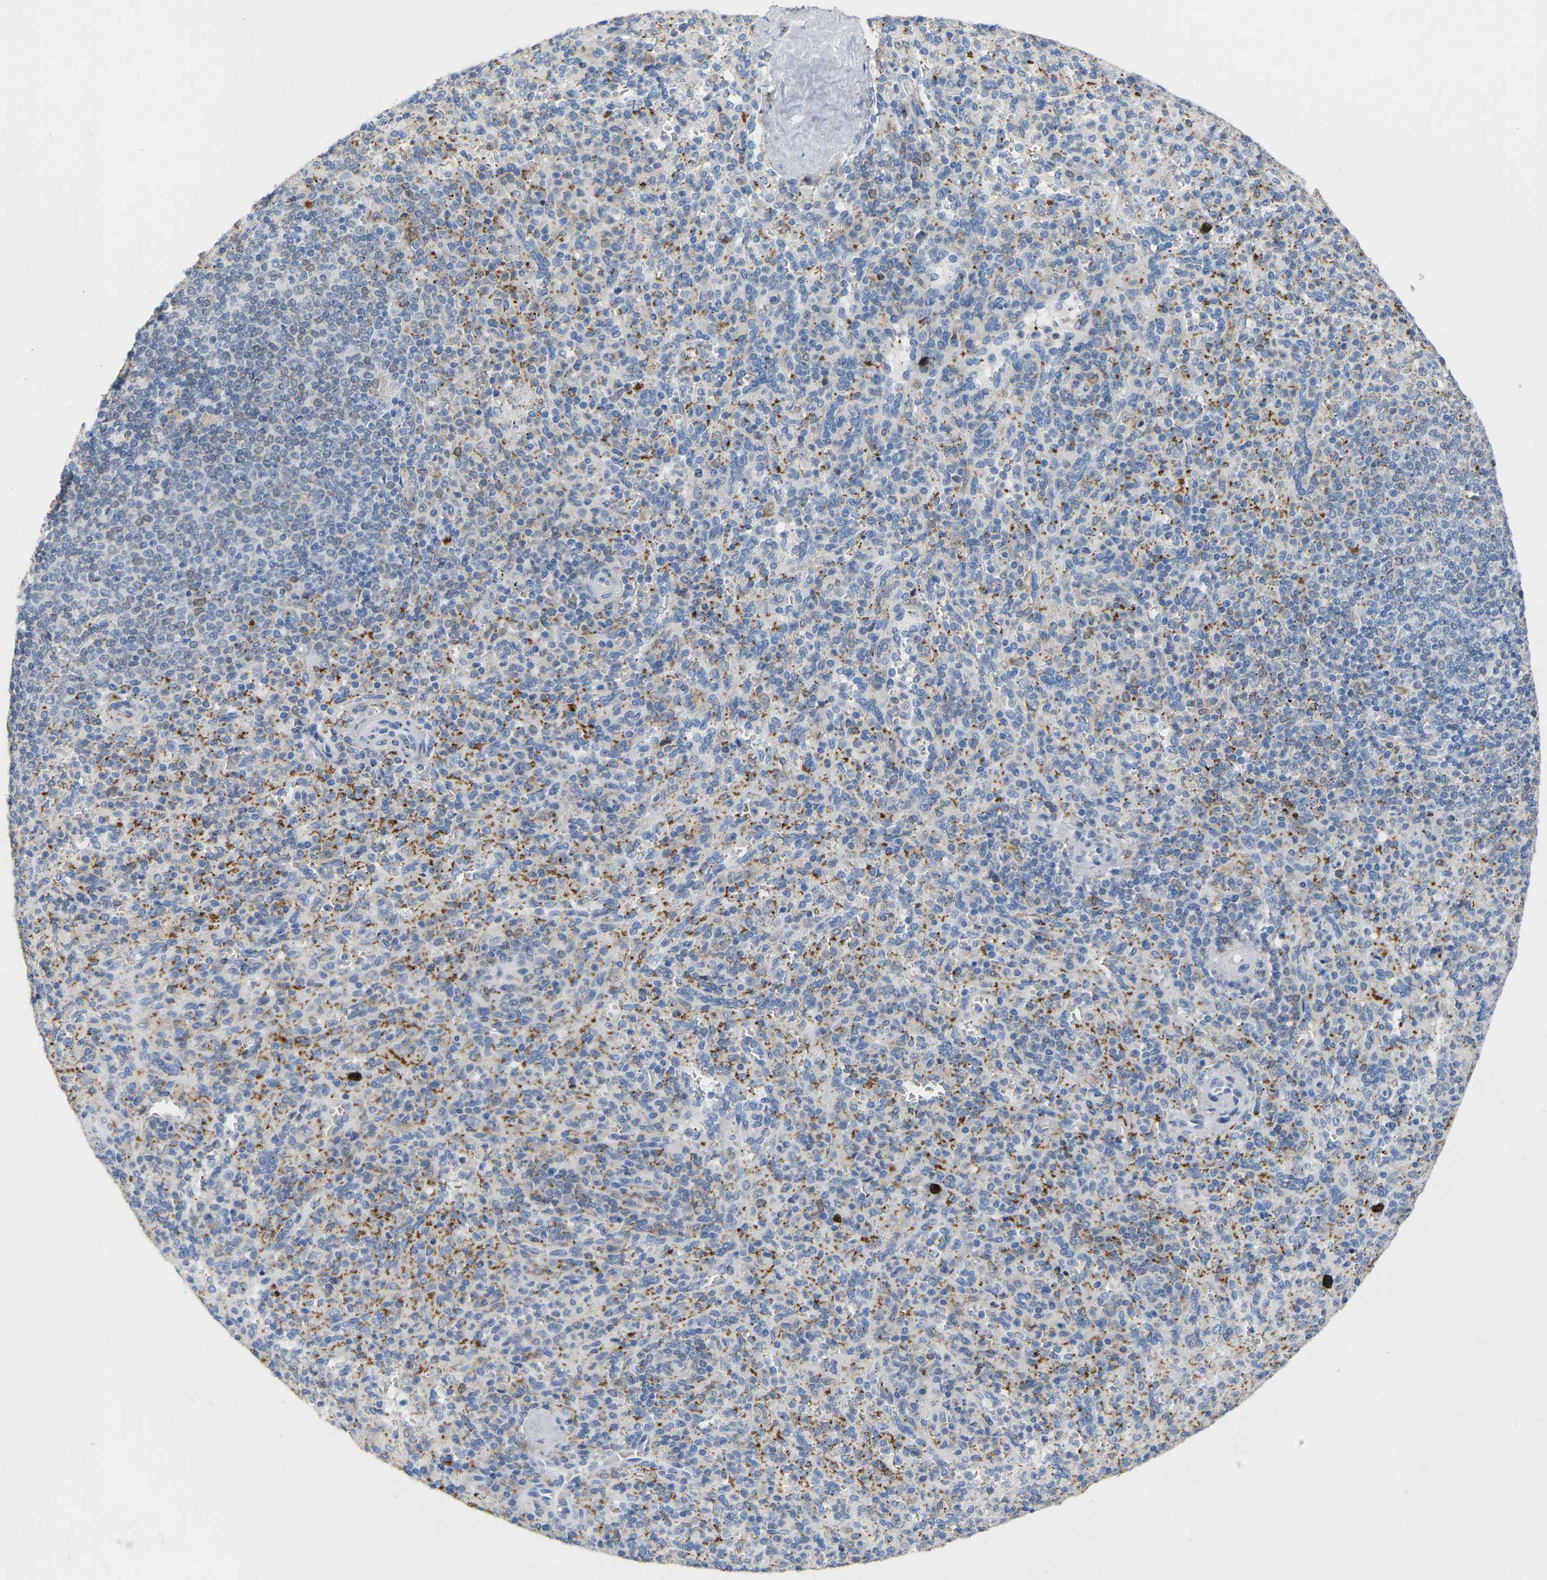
{"staining": {"intensity": "negative", "quantity": "none", "location": "none"}, "tissue": "spleen", "cell_type": "Cells in red pulp", "image_type": "normal", "snomed": [{"axis": "morphology", "description": "Normal tissue, NOS"}, {"axis": "topography", "description": "Spleen"}], "caption": "A micrograph of spleen stained for a protein displays no brown staining in cells in red pulp. (DAB IHC with hematoxylin counter stain).", "gene": "PTGS1", "patient": {"sex": "male", "age": 36}}